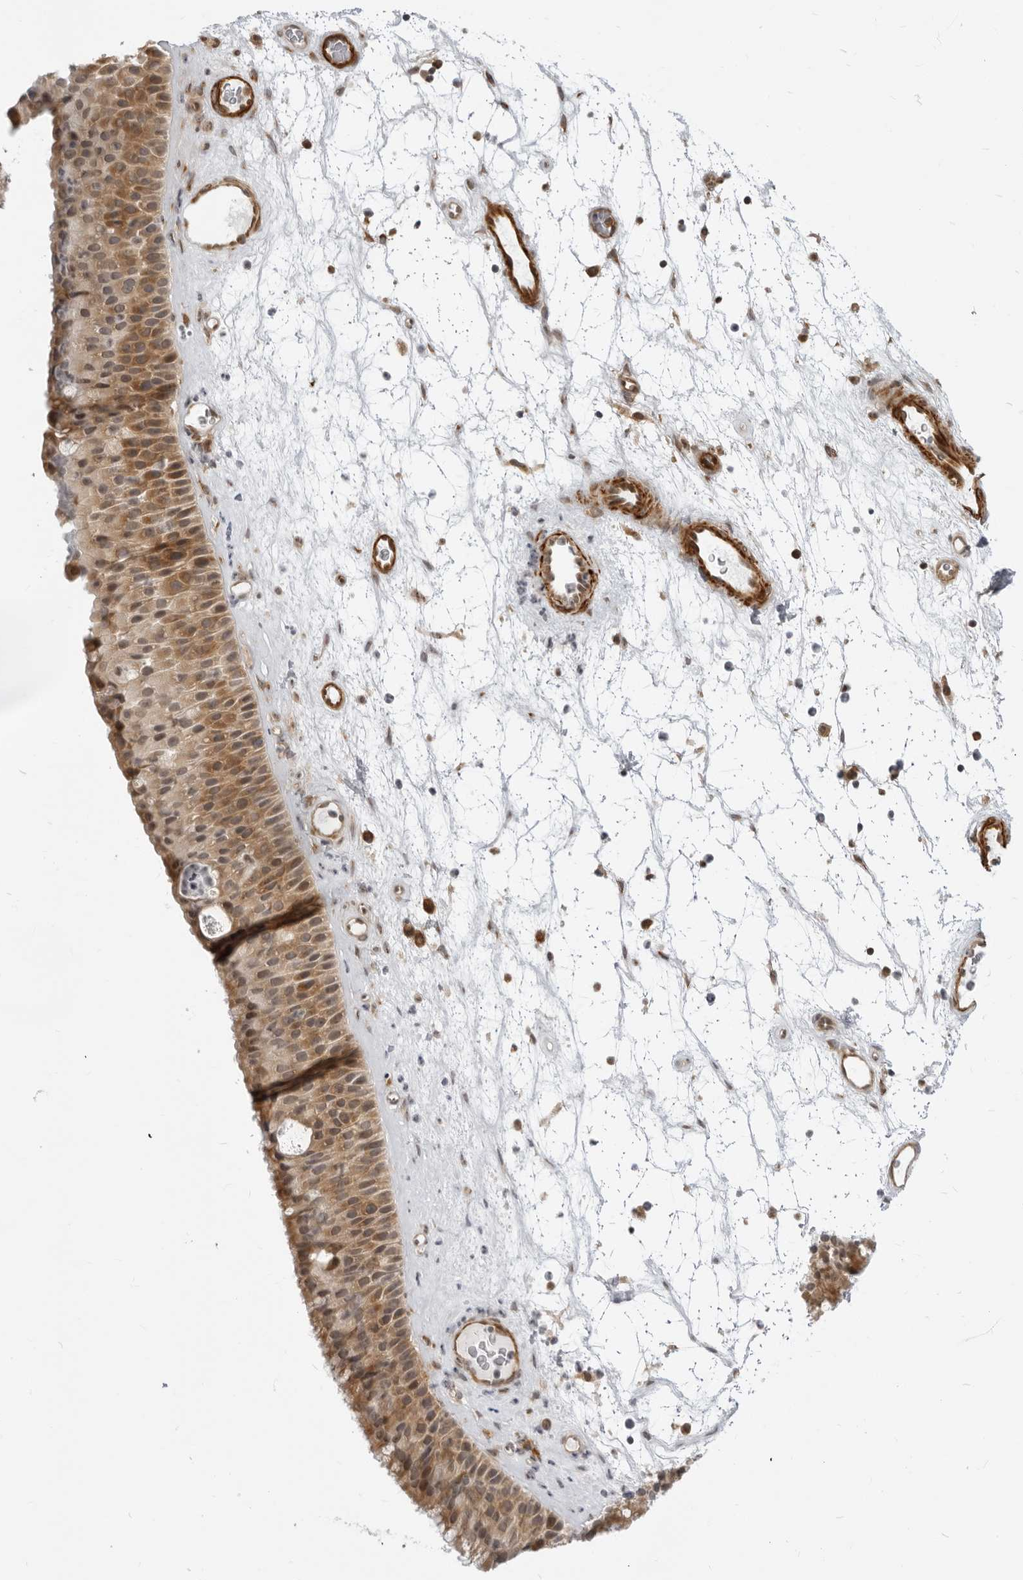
{"staining": {"intensity": "moderate", "quantity": ">75%", "location": "cytoplasmic/membranous"}, "tissue": "nasopharynx", "cell_type": "Respiratory epithelial cells", "image_type": "normal", "snomed": [{"axis": "morphology", "description": "Normal tissue, NOS"}, {"axis": "topography", "description": "Nasopharynx"}], "caption": "About >75% of respiratory epithelial cells in normal human nasopharynx show moderate cytoplasmic/membranous protein staining as visualized by brown immunohistochemical staining.", "gene": "SRGAP2", "patient": {"sex": "male", "age": 64}}